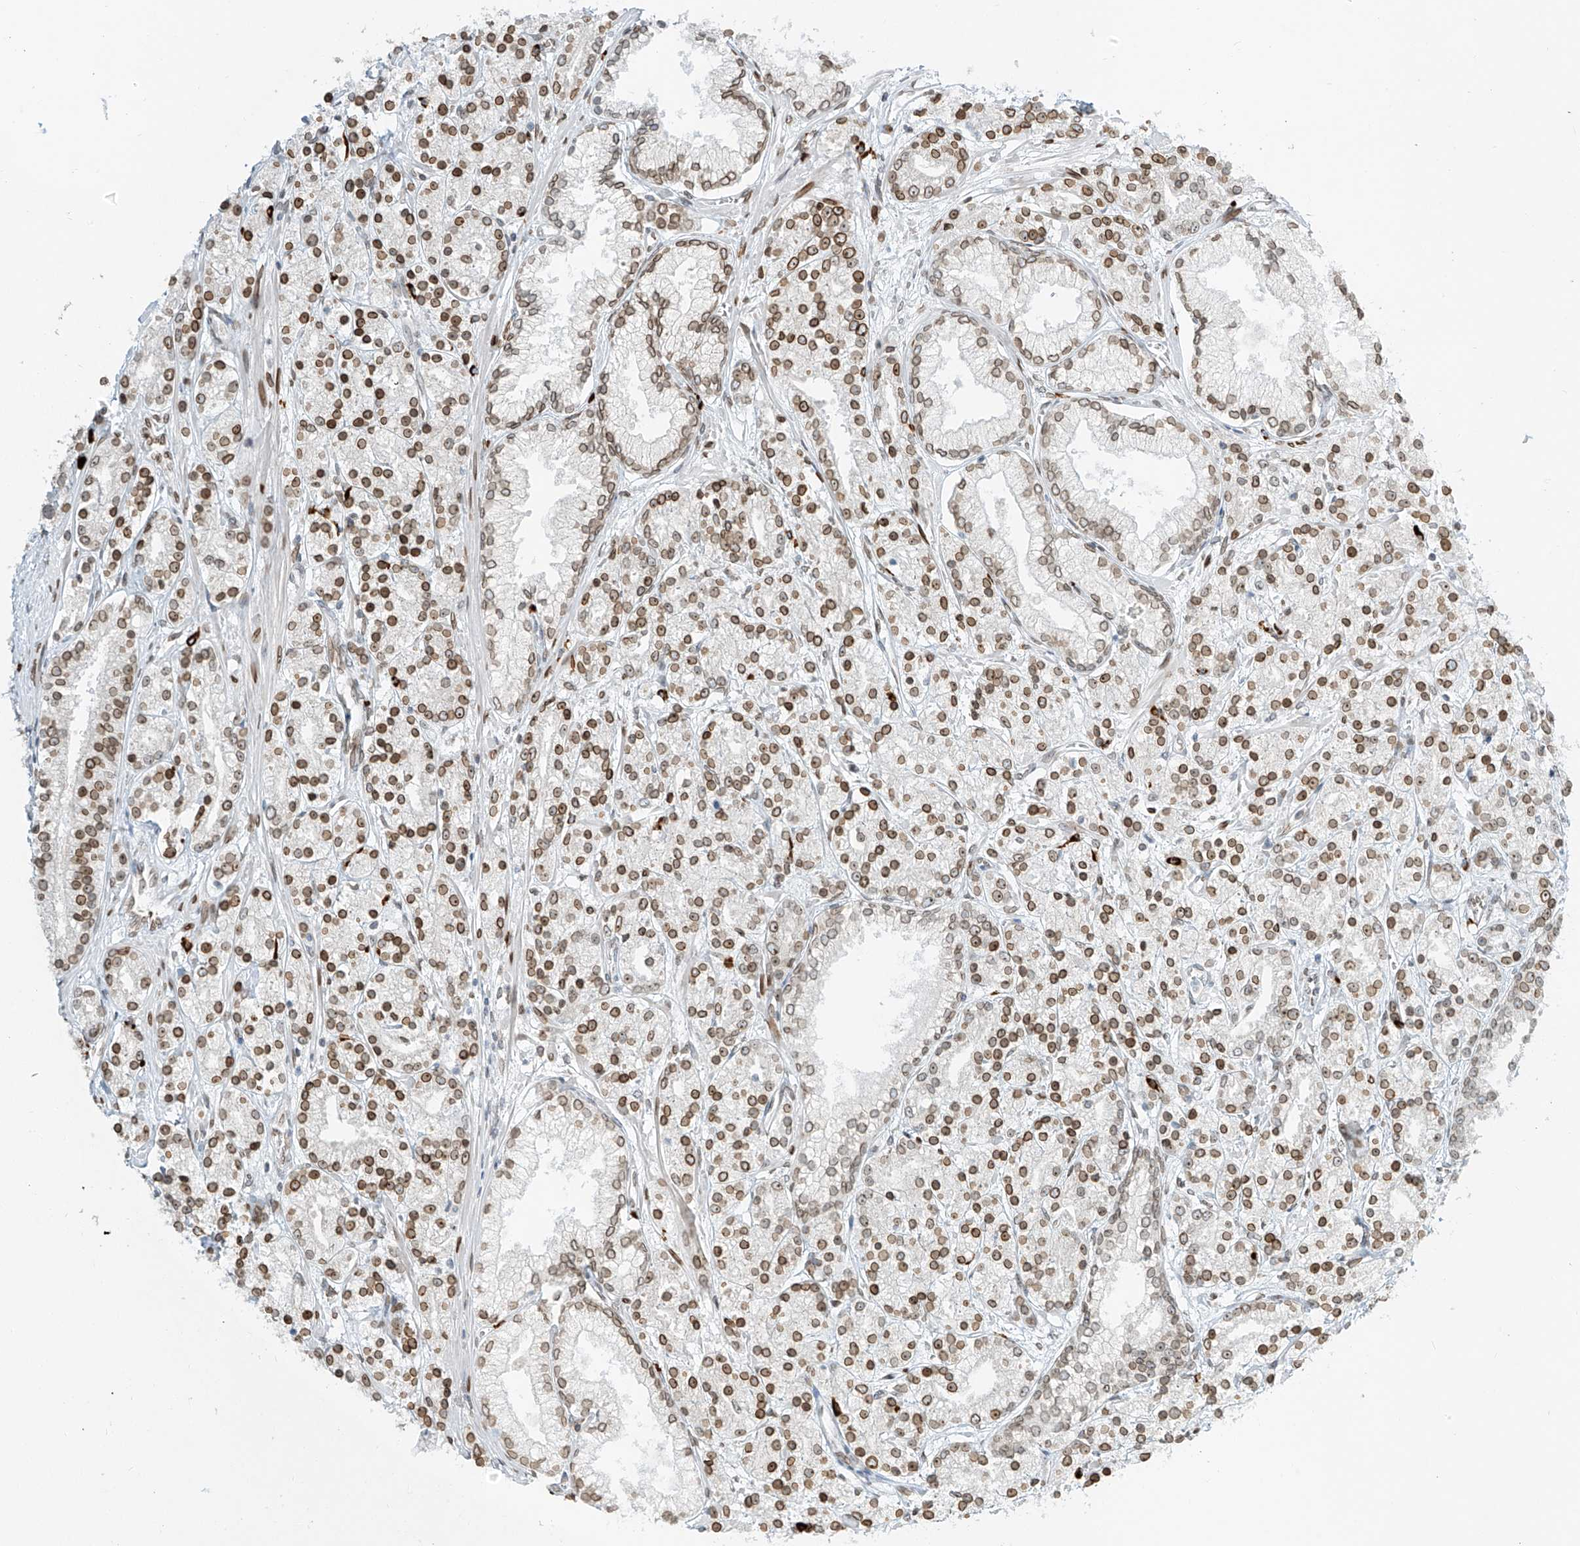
{"staining": {"intensity": "moderate", "quantity": ">75%", "location": "cytoplasmic/membranous,nuclear"}, "tissue": "prostate cancer", "cell_type": "Tumor cells", "image_type": "cancer", "snomed": [{"axis": "morphology", "description": "Adenocarcinoma, High grade"}, {"axis": "topography", "description": "Prostate"}], "caption": "Prostate cancer (high-grade adenocarcinoma) stained with a protein marker exhibits moderate staining in tumor cells.", "gene": "SAMD15", "patient": {"sex": "male", "age": 69}}